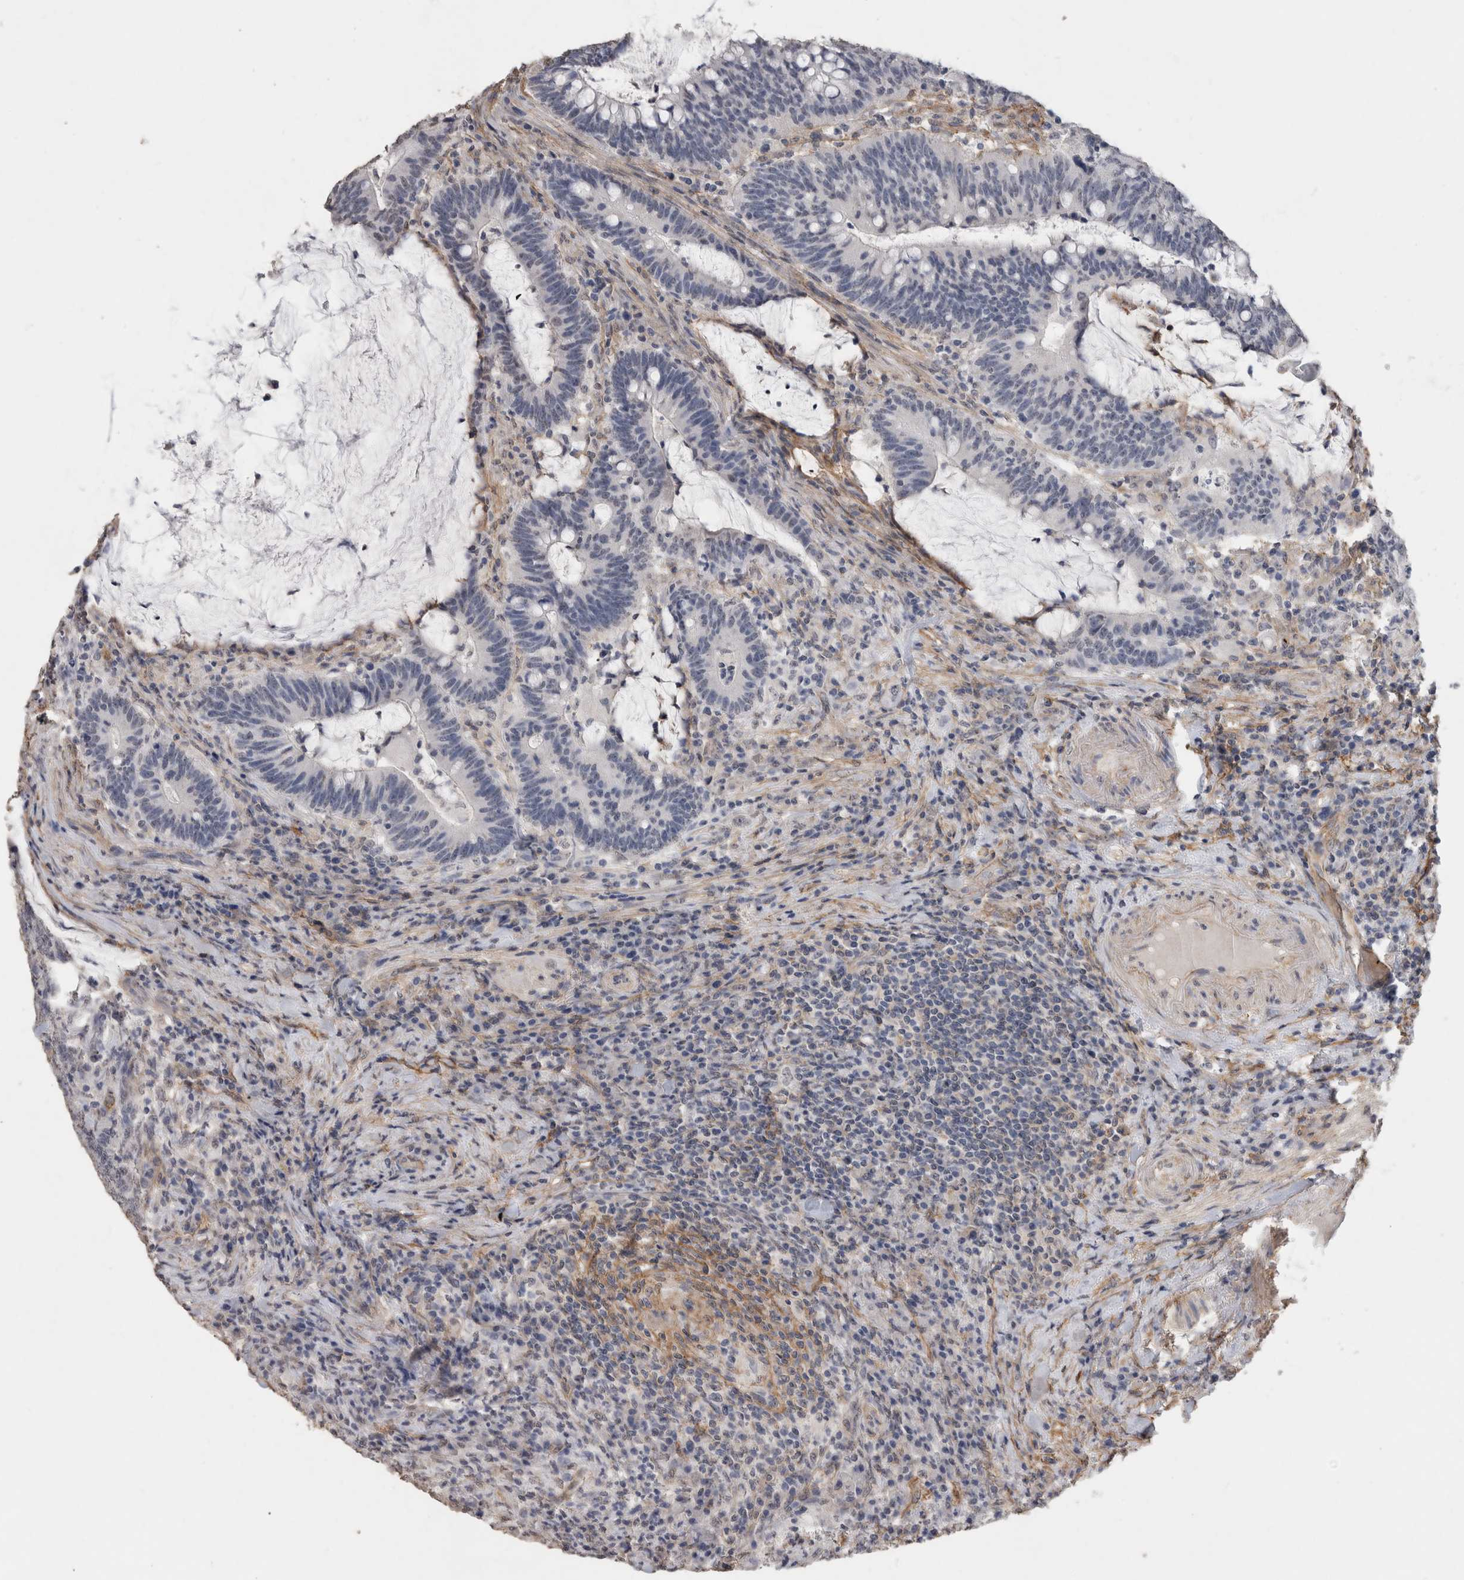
{"staining": {"intensity": "negative", "quantity": "none", "location": "none"}, "tissue": "colorectal cancer", "cell_type": "Tumor cells", "image_type": "cancer", "snomed": [{"axis": "morphology", "description": "Adenocarcinoma, NOS"}, {"axis": "topography", "description": "Colon"}], "caption": "Micrograph shows no significant protein positivity in tumor cells of colorectal cancer. (DAB immunohistochemistry, high magnification).", "gene": "RECK", "patient": {"sex": "female", "age": 66}}